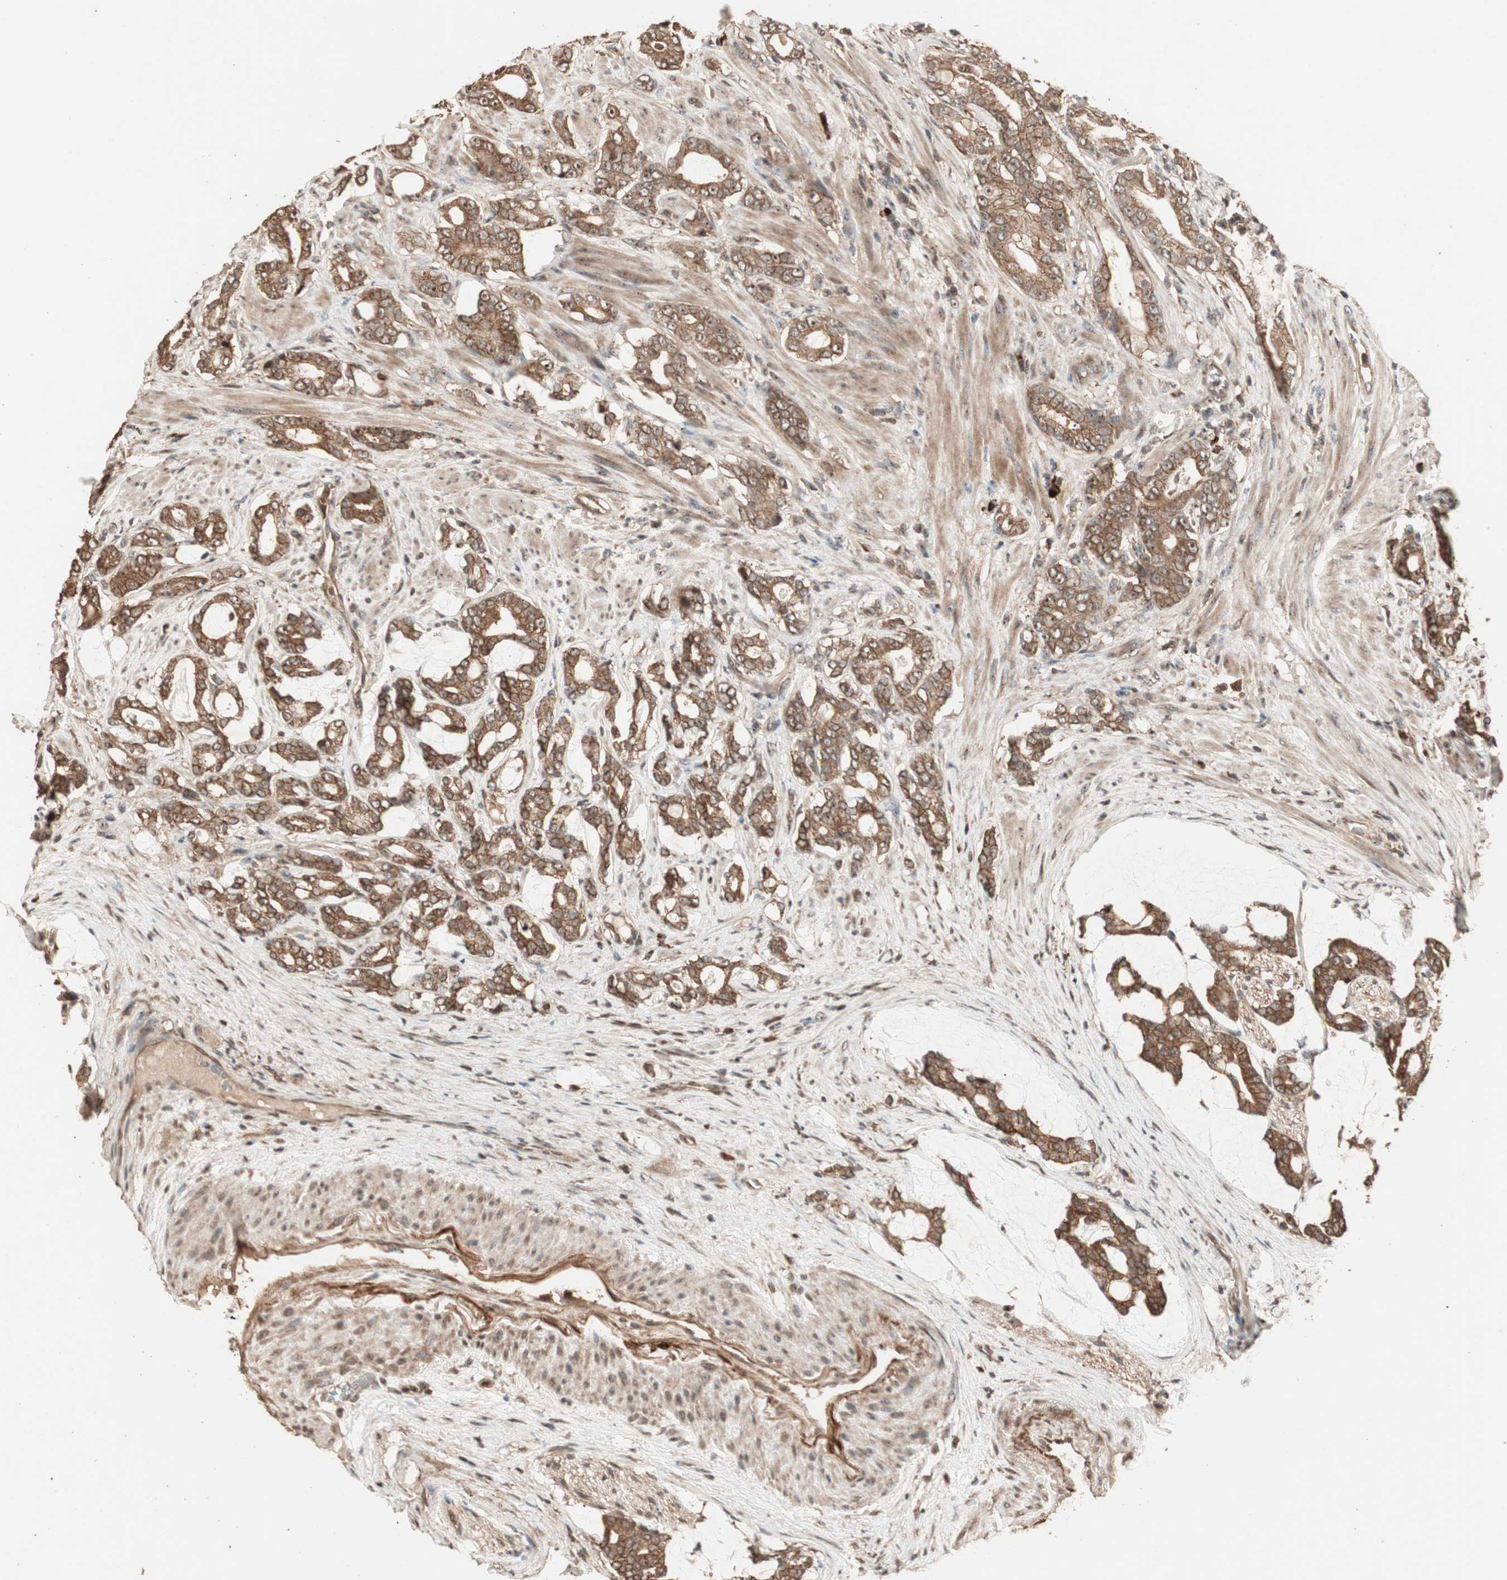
{"staining": {"intensity": "strong", "quantity": ">75%", "location": "cytoplasmic/membranous"}, "tissue": "prostate cancer", "cell_type": "Tumor cells", "image_type": "cancer", "snomed": [{"axis": "morphology", "description": "Adenocarcinoma, Low grade"}, {"axis": "topography", "description": "Prostate"}], "caption": "Brown immunohistochemical staining in human prostate cancer displays strong cytoplasmic/membranous expression in approximately >75% of tumor cells. (IHC, brightfield microscopy, high magnification).", "gene": "USP20", "patient": {"sex": "male", "age": 58}}